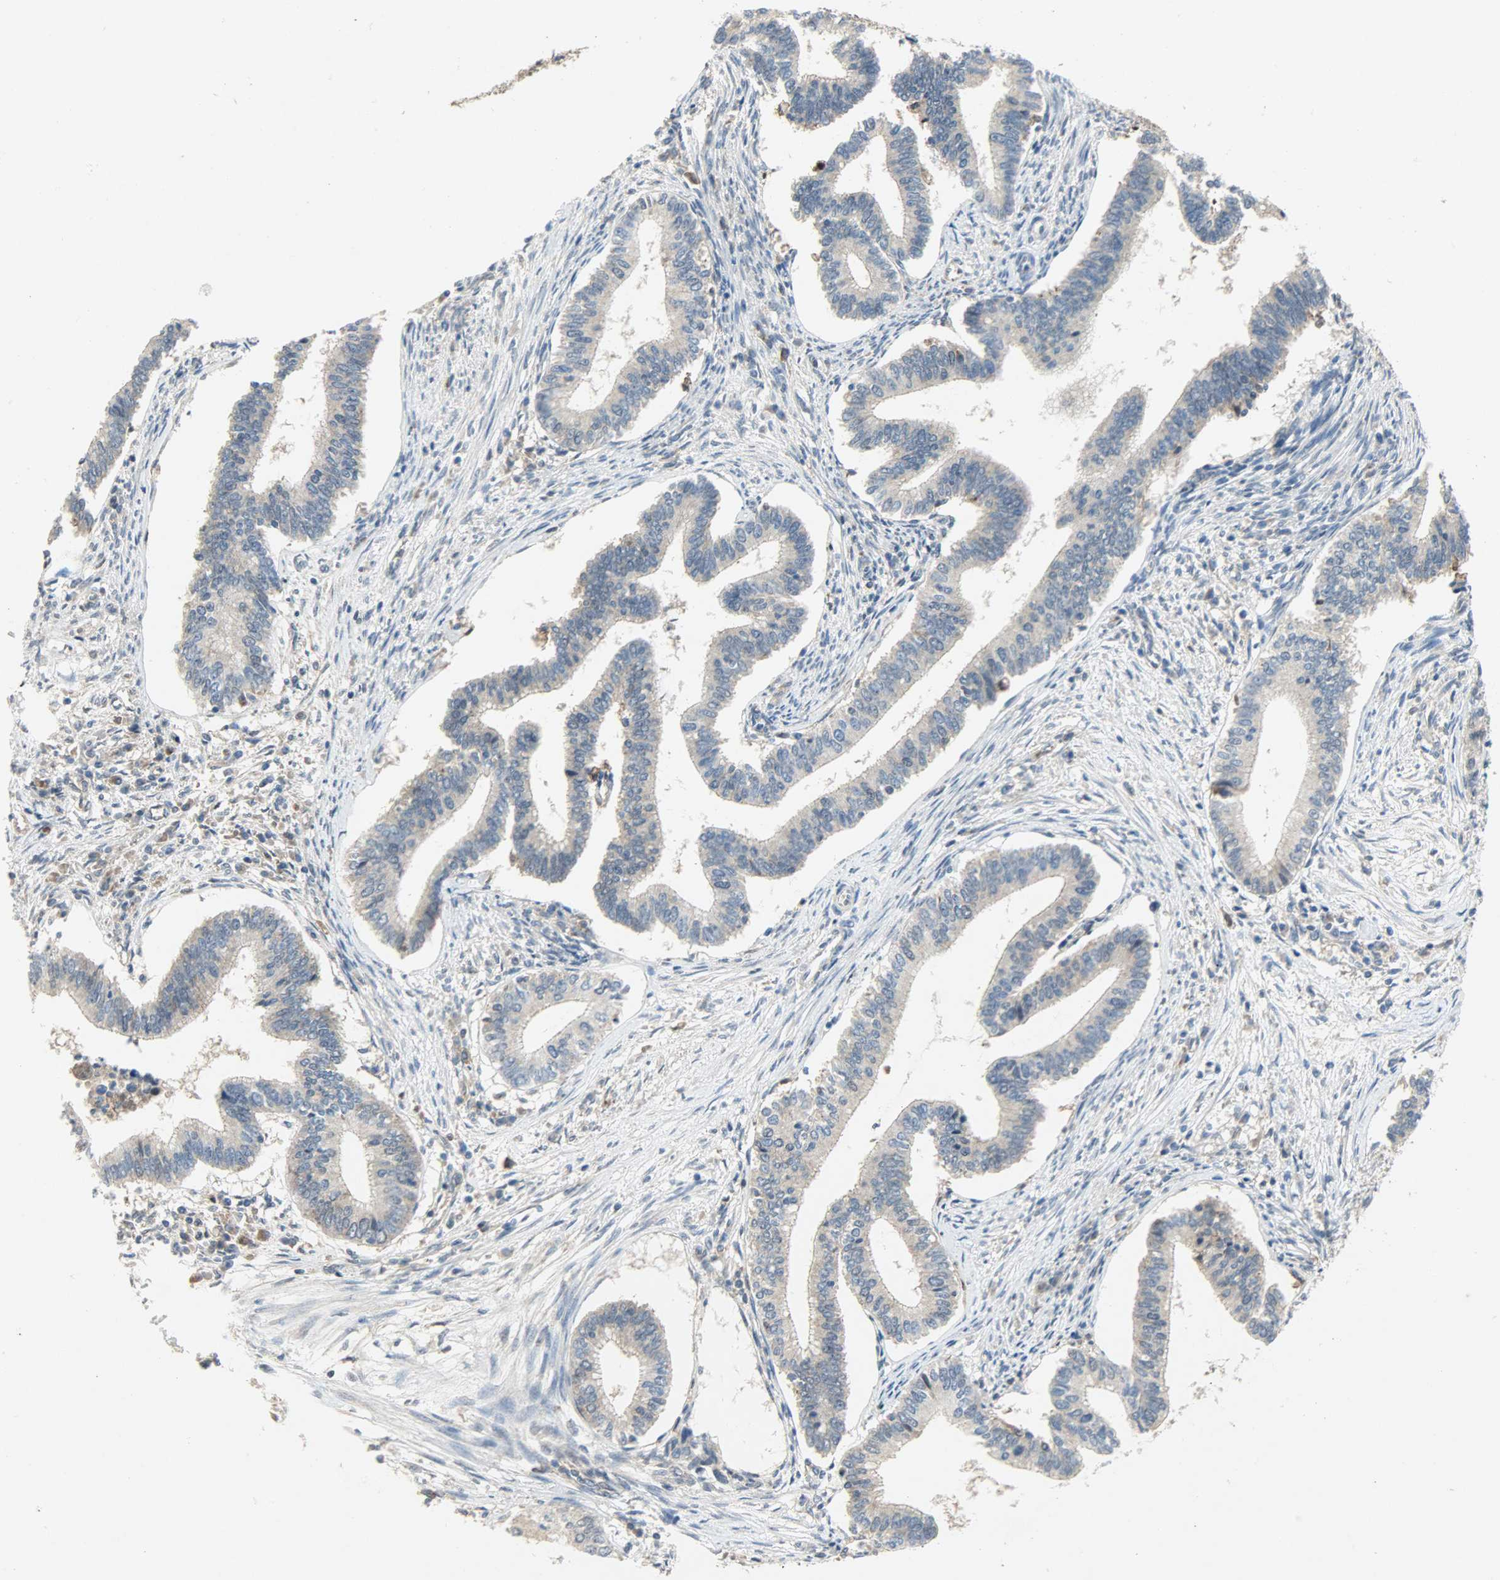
{"staining": {"intensity": "weak", "quantity": ">75%", "location": "cytoplasmic/membranous"}, "tissue": "cervical cancer", "cell_type": "Tumor cells", "image_type": "cancer", "snomed": [{"axis": "morphology", "description": "Adenocarcinoma, NOS"}, {"axis": "topography", "description": "Cervix"}], "caption": "Weak cytoplasmic/membranous protein positivity is identified in approximately >75% of tumor cells in cervical cancer.", "gene": "TRIM21", "patient": {"sex": "female", "age": 36}}